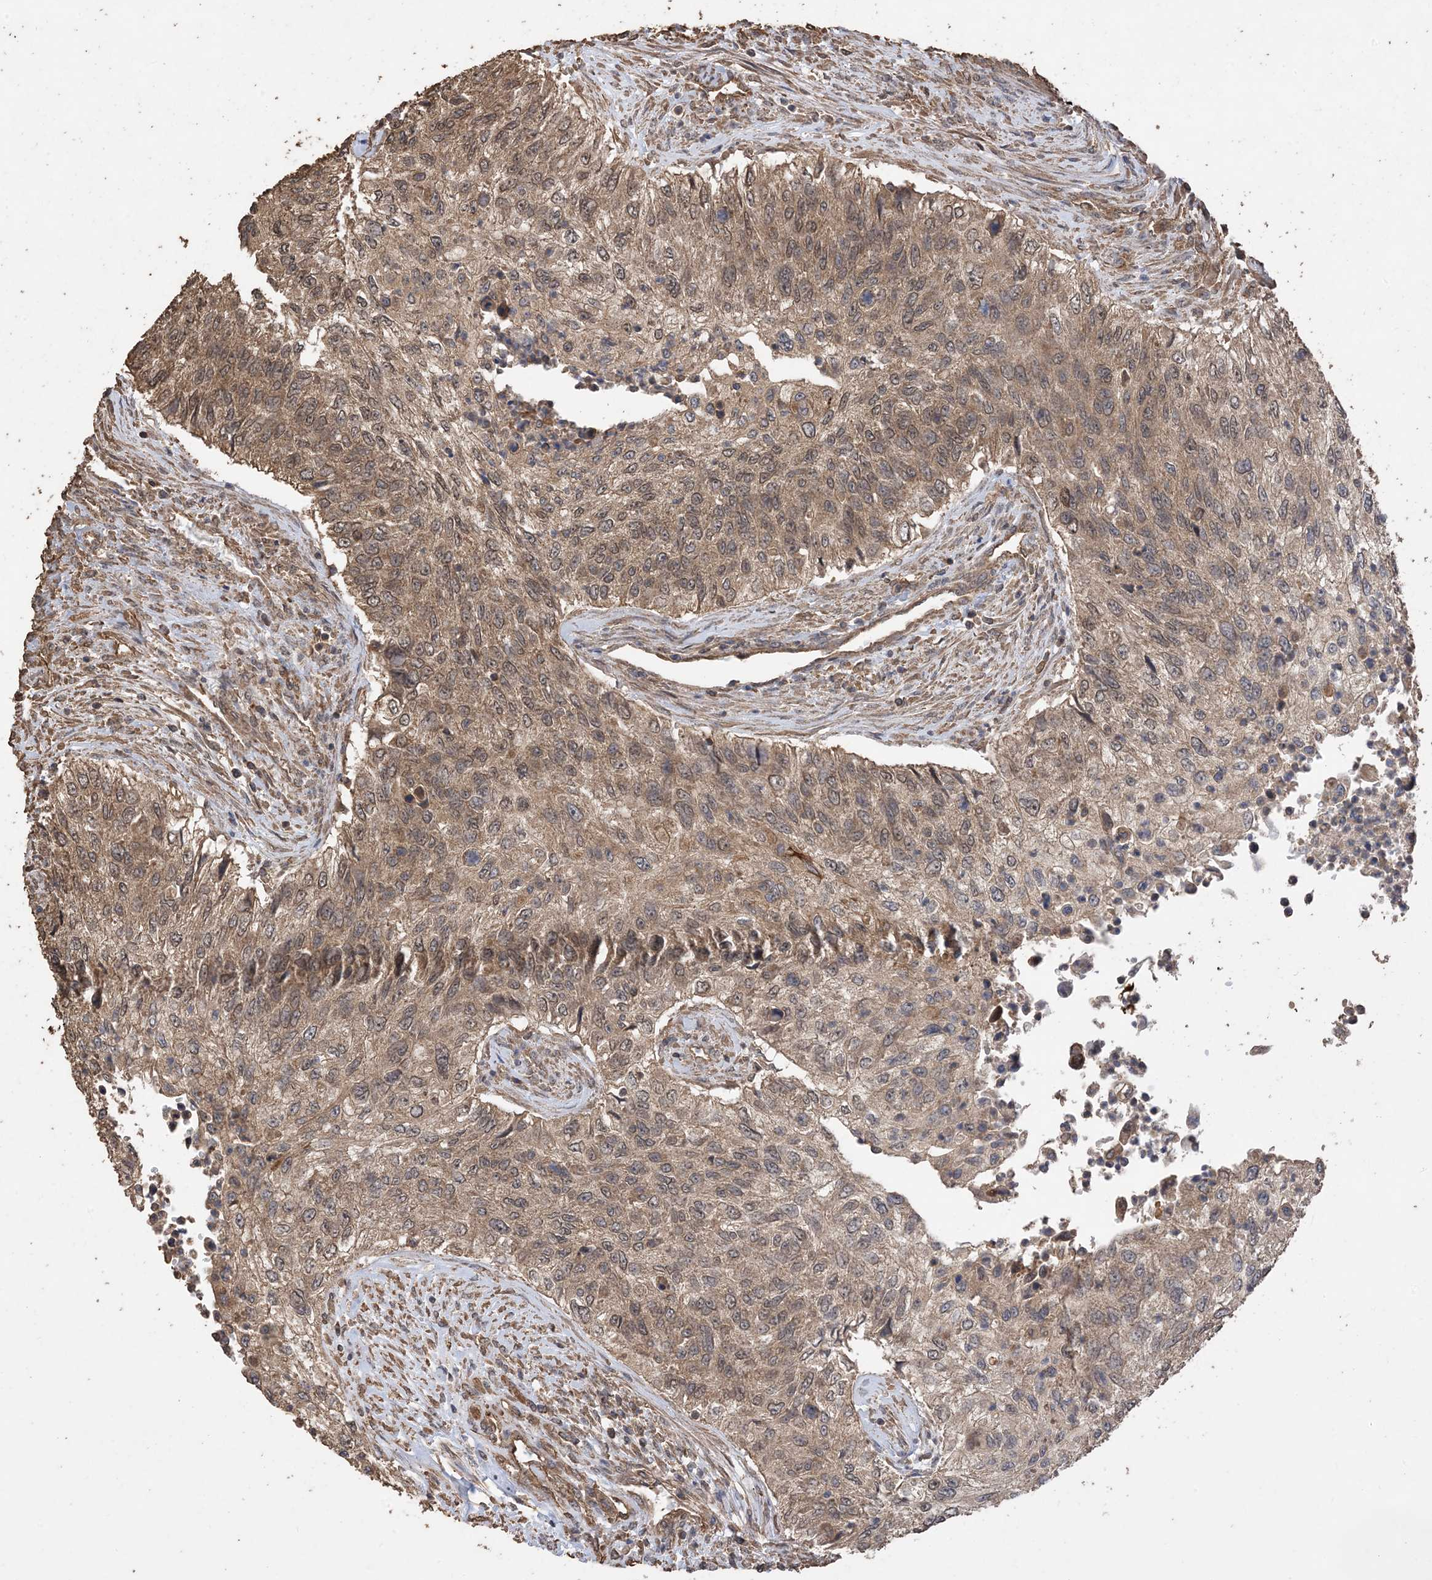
{"staining": {"intensity": "moderate", "quantity": ">75%", "location": "cytoplasmic/membranous"}, "tissue": "urothelial cancer", "cell_type": "Tumor cells", "image_type": "cancer", "snomed": [{"axis": "morphology", "description": "Urothelial carcinoma, High grade"}, {"axis": "topography", "description": "Urinary bladder"}], "caption": "DAB immunohistochemical staining of human high-grade urothelial carcinoma reveals moderate cytoplasmic/membranous protein staining in about >75% of tumor cells.", "gene": "ZKSCAN5", "patient": {"sex": "female", "age": 60}}